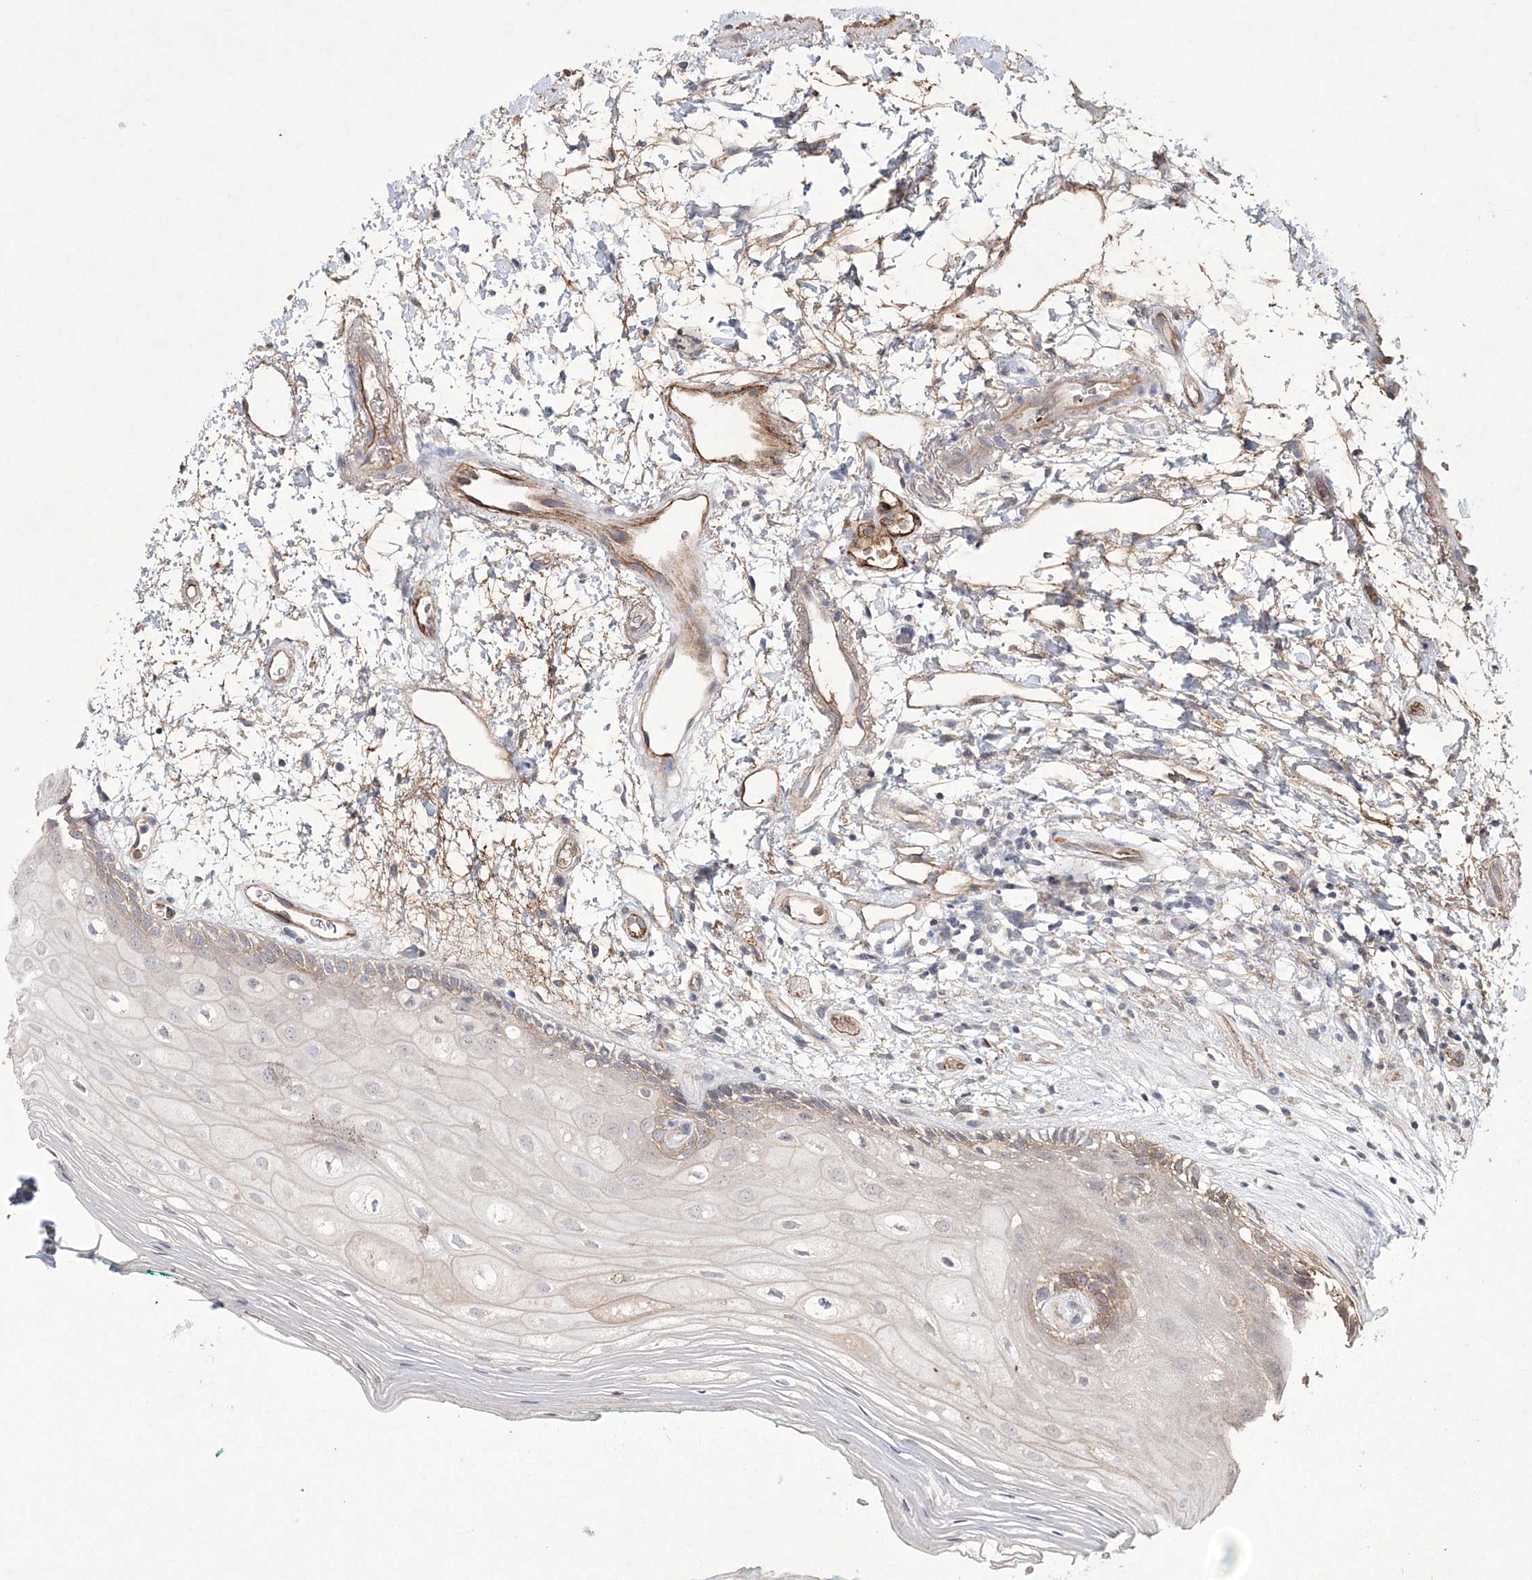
{"staining": {"intensity": "moderate", "quantity": "<25%", "location": "cytoplasmic/membranous"}, "tissue": "oral mucosa", "cell_type": "Squamous epithelial cells", "image_type": "normal", "snomed": [{"axis": "morphology", "description": "Normal tissue, NOS"}, {"axis": "topography", "description": "Skeletal muscle"}, {"axis": "topography", "description": "Oral tissue"}, {"axis": "topography", "description": "Peripheral nerve tissue"}], "caption": "Protein analysis of normal oral mucosa reveals moderate cytoplasmic/membranous staining in approximately <25% of squamous epithelial cells. The staining was performed using DAB, with brown indicating positive protein expression. Nuclei are stained blue with hematoxylin.", "gene": "DPCD", "patient": {"sex": "female", "age": 84}}